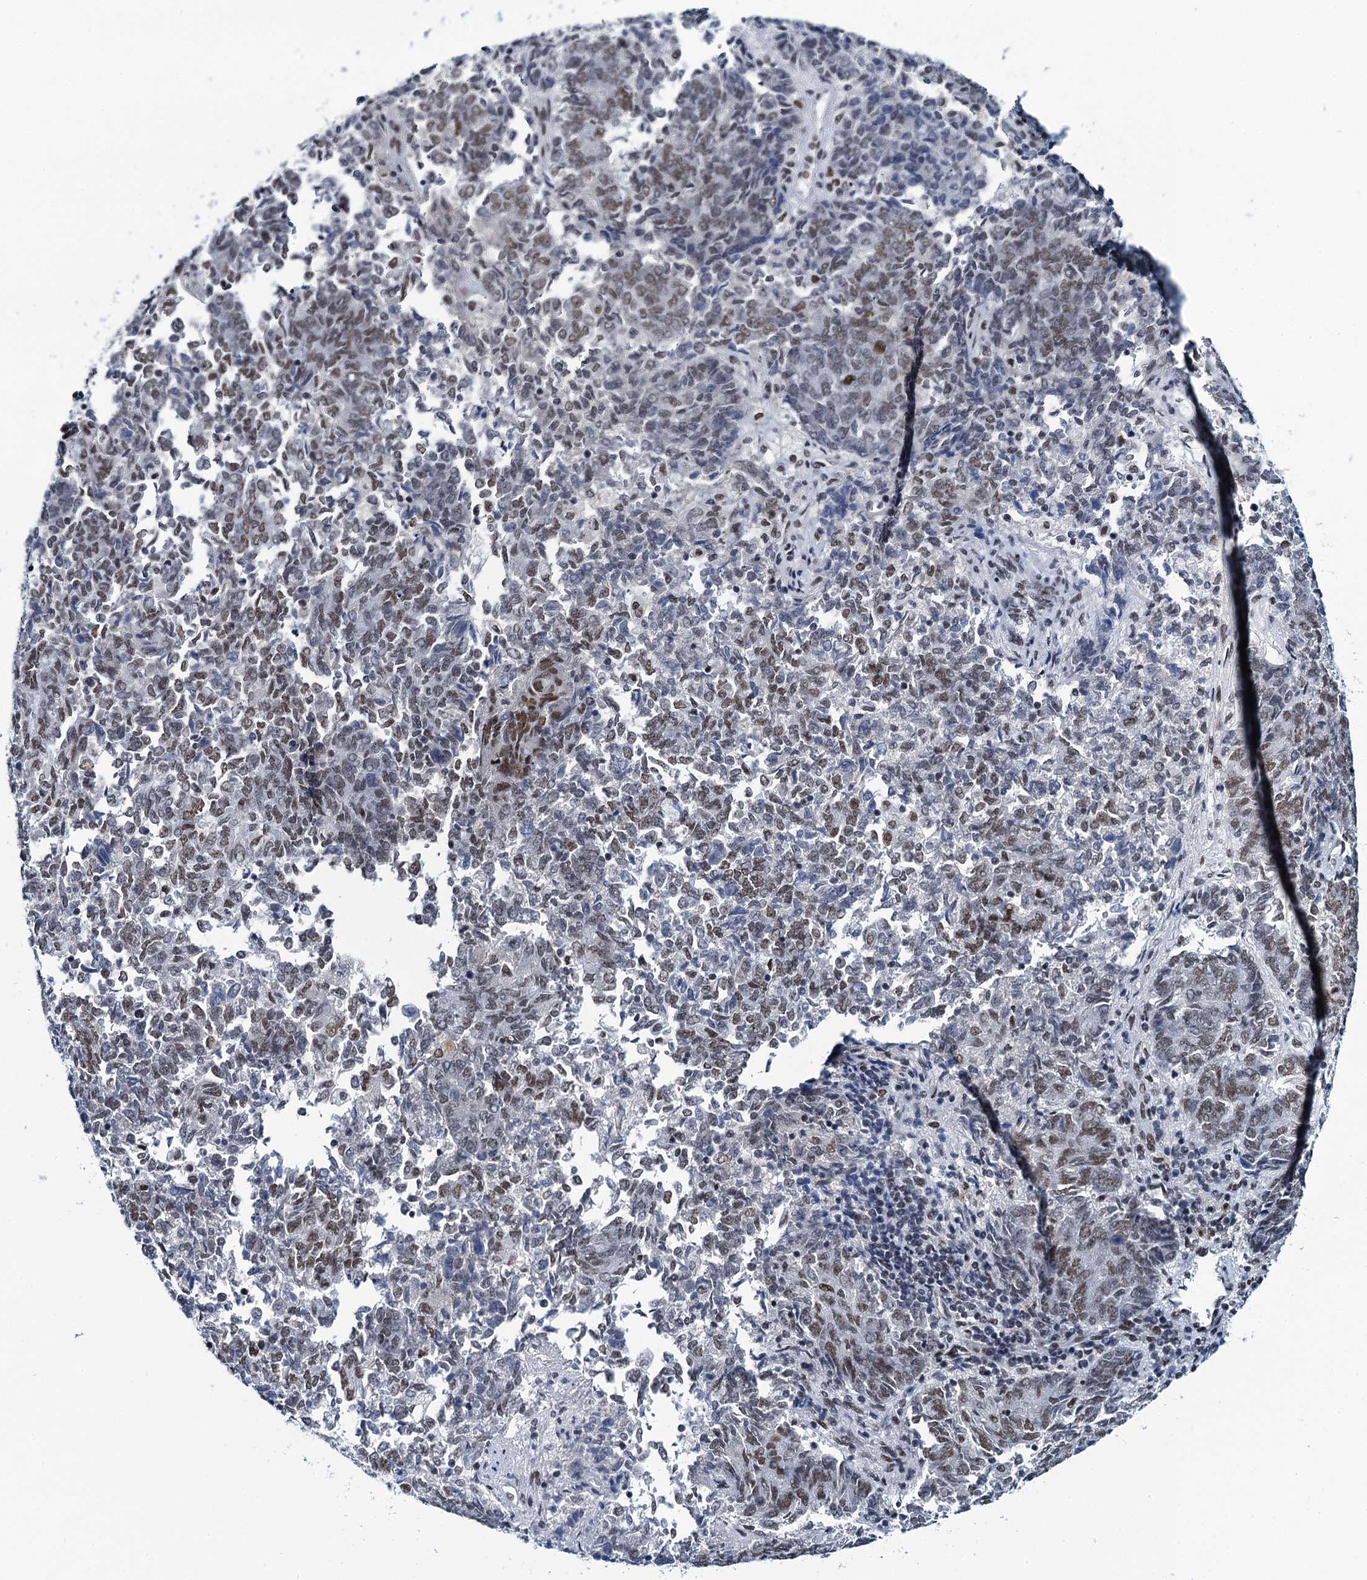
{"staining": {"intensity": "weak", "quantity": ">75%", "location": "nuclear"}, "tissue": "endometrial cancer", "cell_type": "Tumor cells", "image_type": "cancer", "snomed": [{"axis": "morphology", "description": "Adenocarcinoma, NOS"}, {"axis": "topography", "description": "Endometrium"}], "caption": "DAB immunohistochemical staining of endometrial cancer displays weak nuclear protein positivity in about >75% of tumor cells. (IHC, brightfield microscopy, high magnification).", "gene": "HNRNPUL2", "patient": {"sex": "female", "age": 80}}